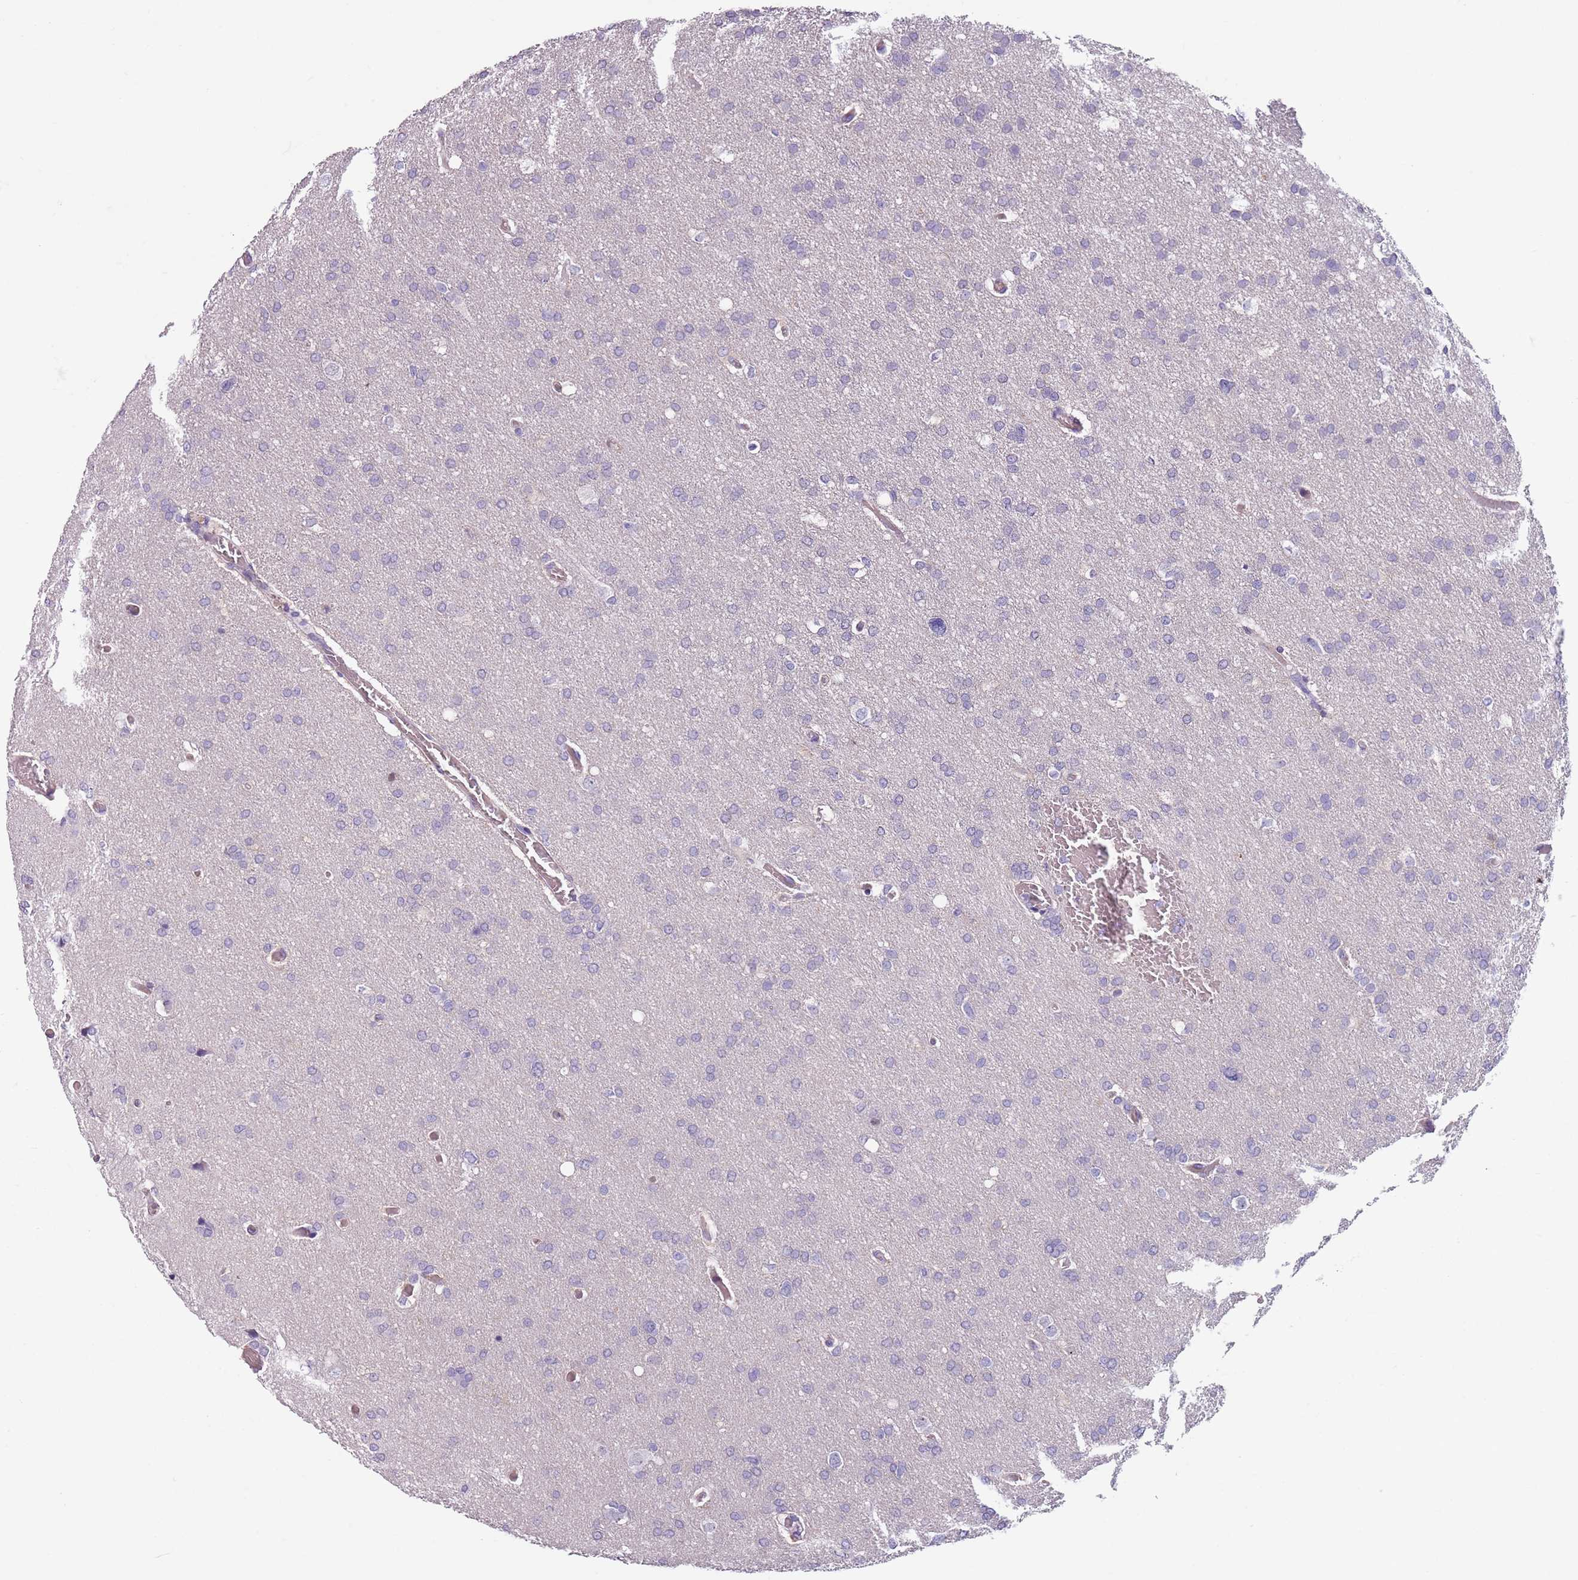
{"staining": {"intensity": "negative", "quantity": "none", "location": "none"}, "tissue": "glioma", "cell_type": "Tumor cells", "image_type": "cancer", "snomed": [{"axis": "morphology", "description": "Glioma, malignant, High grade"}, {"axis": "topography", "description": "Cerebral cortex"}], "caption": "Malignant high-grade glioma was stained to show a protein in brown. There is no significant expression in tumor cells.", "gene": "SPESP1", "patient": {"sex": "female", "age": 36}}